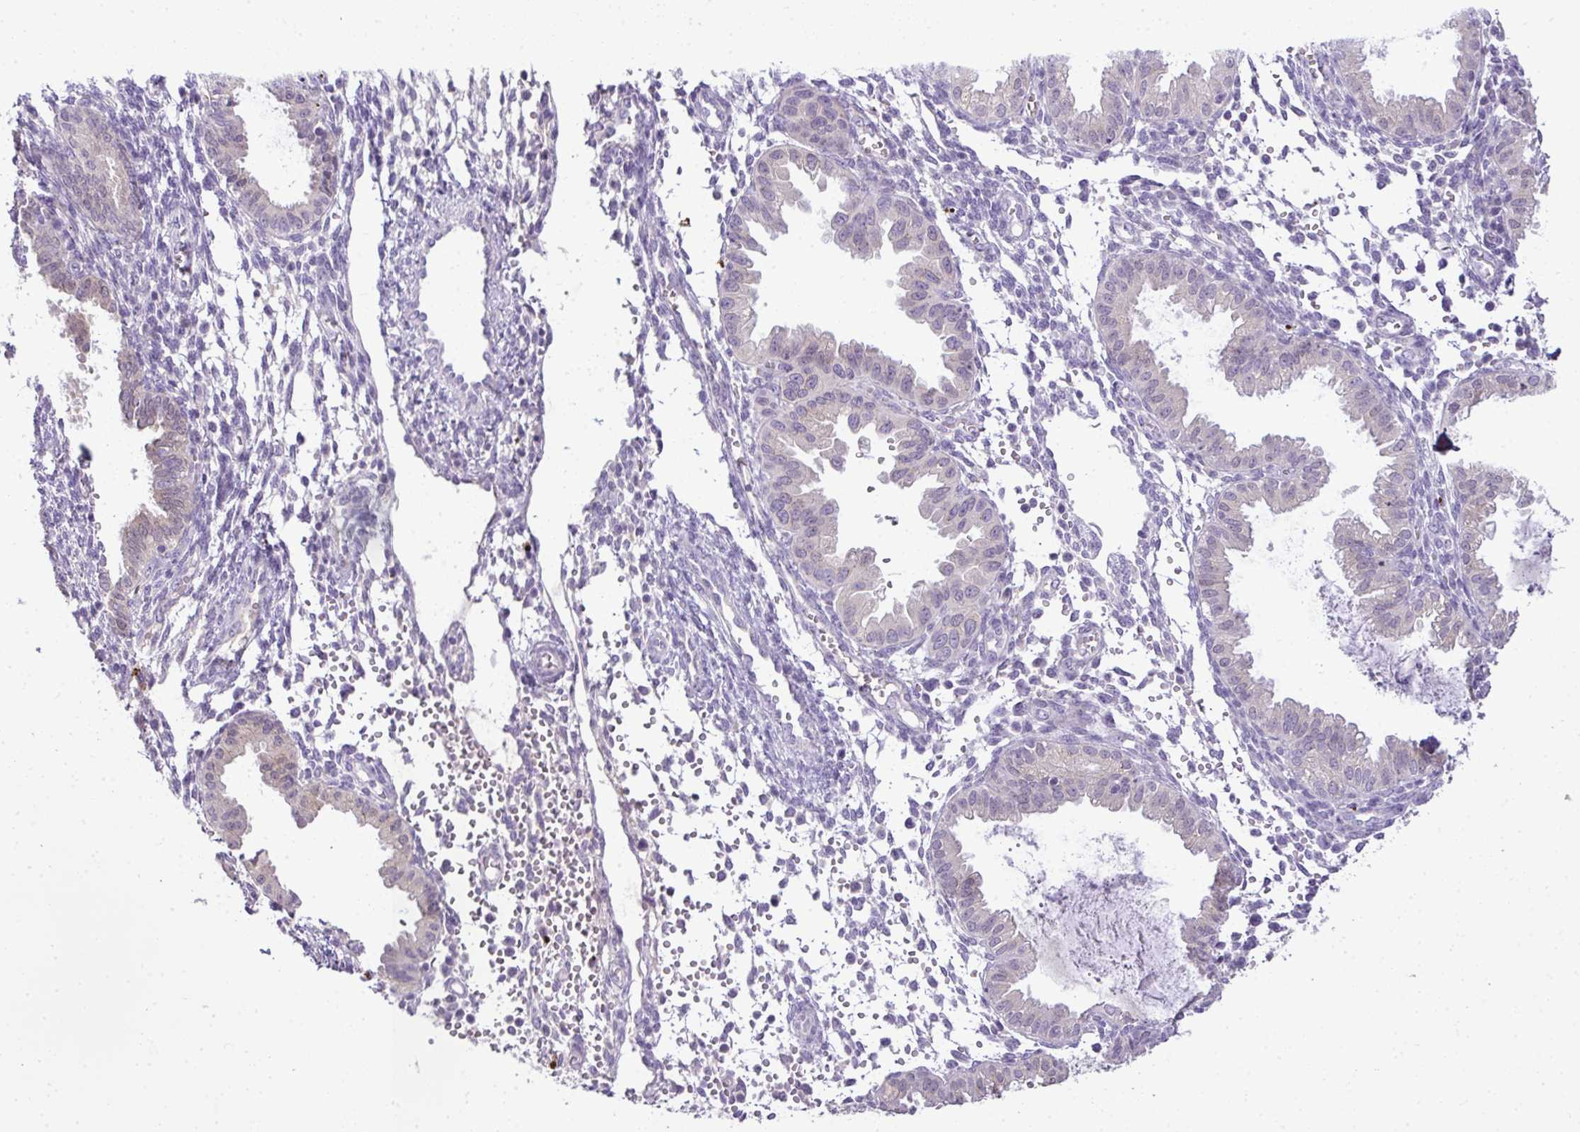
{"staining": {"intensity": "negative", "quantity": "none", "location": "none"}, "tissue": "endometrium", "cell_type": "Cells in endometrial stroma", "image_type": "normal", "snomed": [{"axis": "morphology", "description": "Normal tissue, NOS"}, {"axis": "topography", "description": "Endometrium"}], "caption": "This micrograph is of normal endometrium stained with IHC to label a protein in brown with the nuclei are counter-stained blue. There is no positivity in cells in endometrial stroma.", "gene": "CMPK1", "patient": {"sex": "female", "age": 33}}